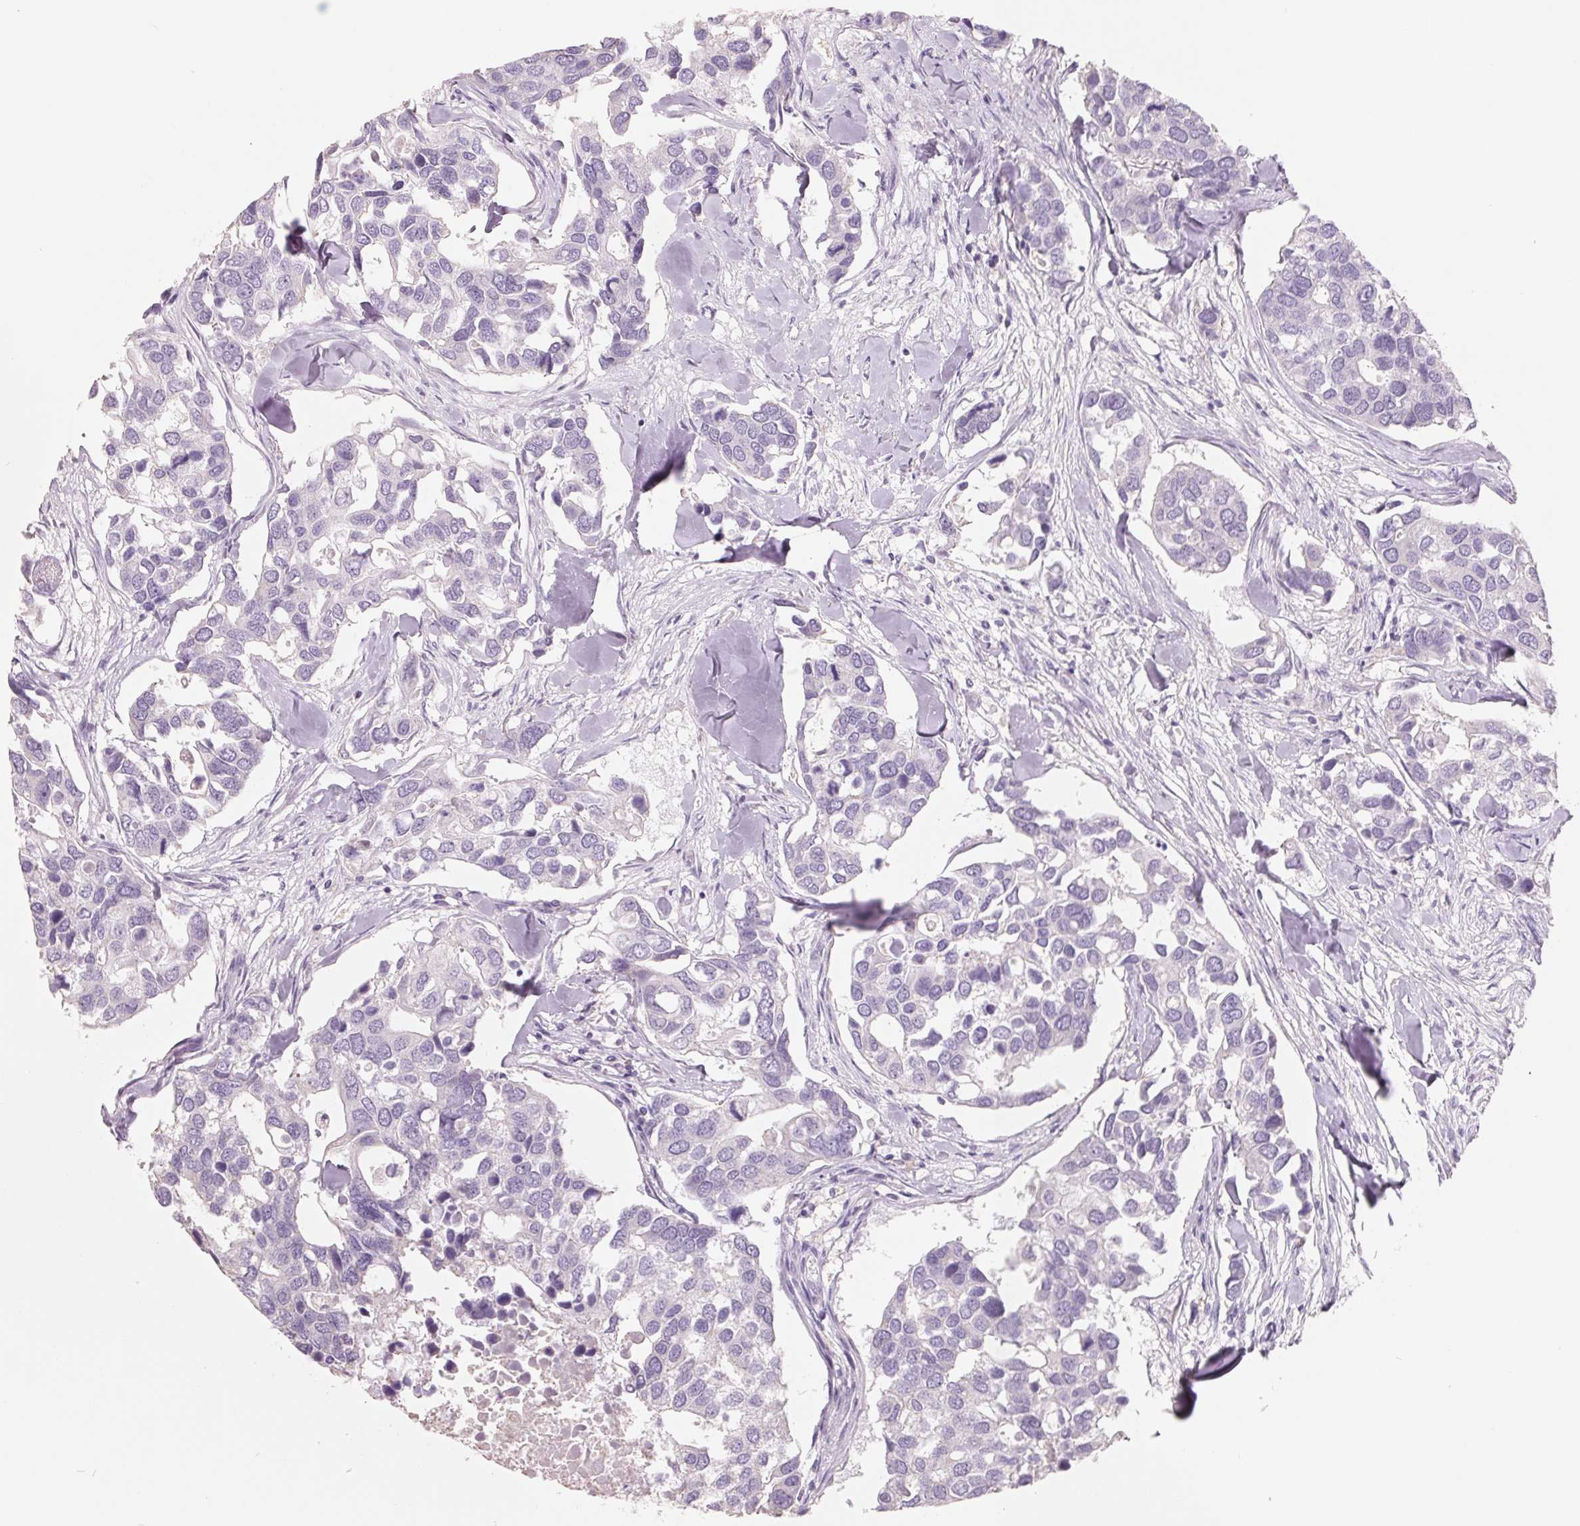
{"staining": {"intensity": "negative", "quantity": "none", "location": "none"}, "tissue": "breast cancer", "cell_type": "Tumor cells", "image_type": "cancer", "snomed": [{"axis": "morphology", "description": "Duct carcinoma"}, {"axis": "topography", "description": "Breast"}], "caption": "Infiltrating ductal carcinoma (breast) was stained to show a protein in brown. There is no significant positivity in tumor cells.", "gene": "FTCD", "patient": {"sex": "female", "age": 83}}